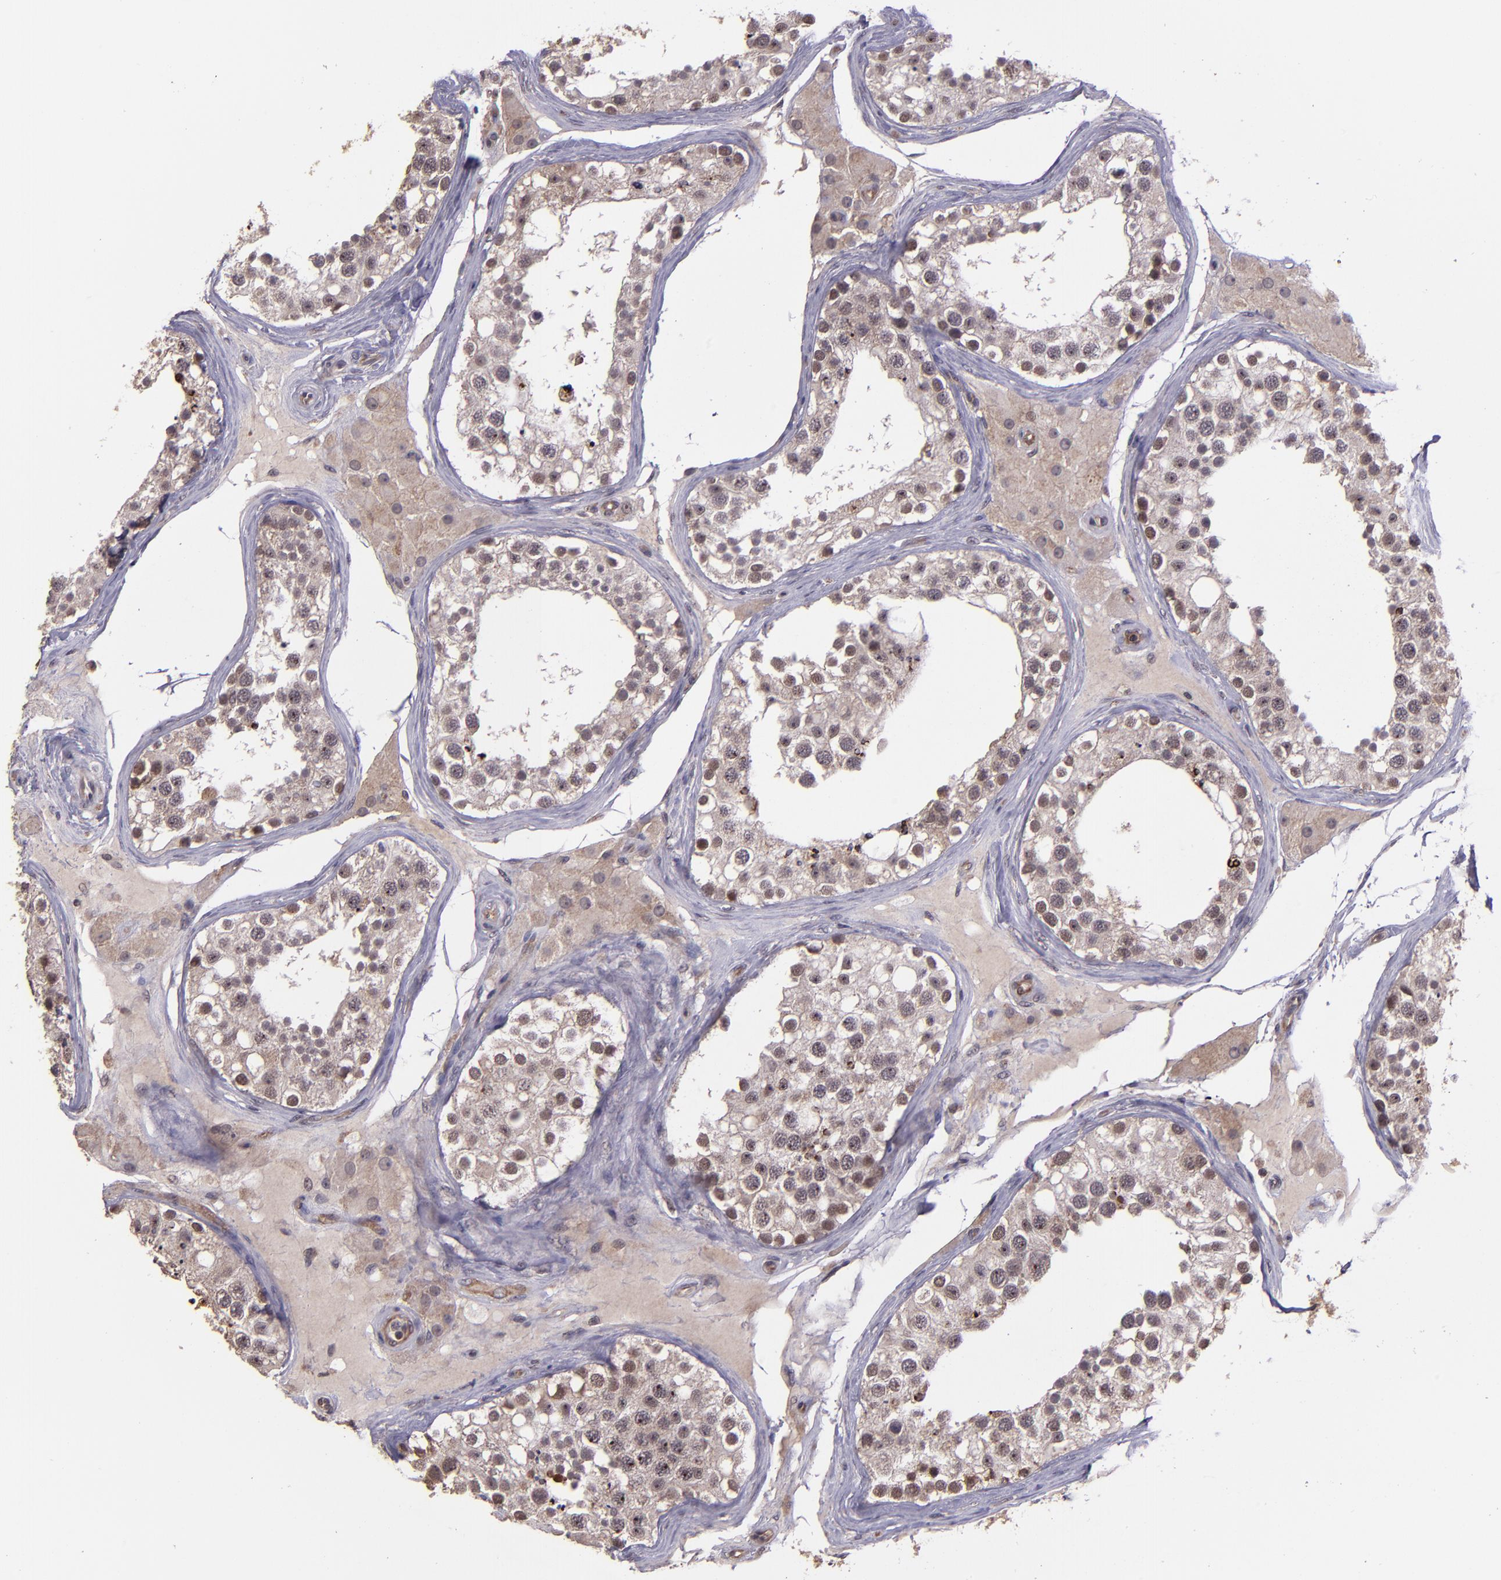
{"staining": {"intensity": "moderate", "quantity": ">75%", "location": "cytoplasmic/membranous,nuclear"}, "tissue": "testis", "cell_type": "Cells in seminiferous ducts", "image_type": "normal", "snomed": [{"axis": "morphology", "description": "Normal tissue, NOS"}, {"axis": "topography", "description": "Testis"}], "caption": "DAB (3,3'-diaminobenzidine) immunohistochemical staining of normal human testis reveals moderate cytoplasmic/membranous,nuclear protein staining in about >75% of cells in seminiferous ducts.", "gene": "USP51", "patient": {"sex": "male", "age": 68}}